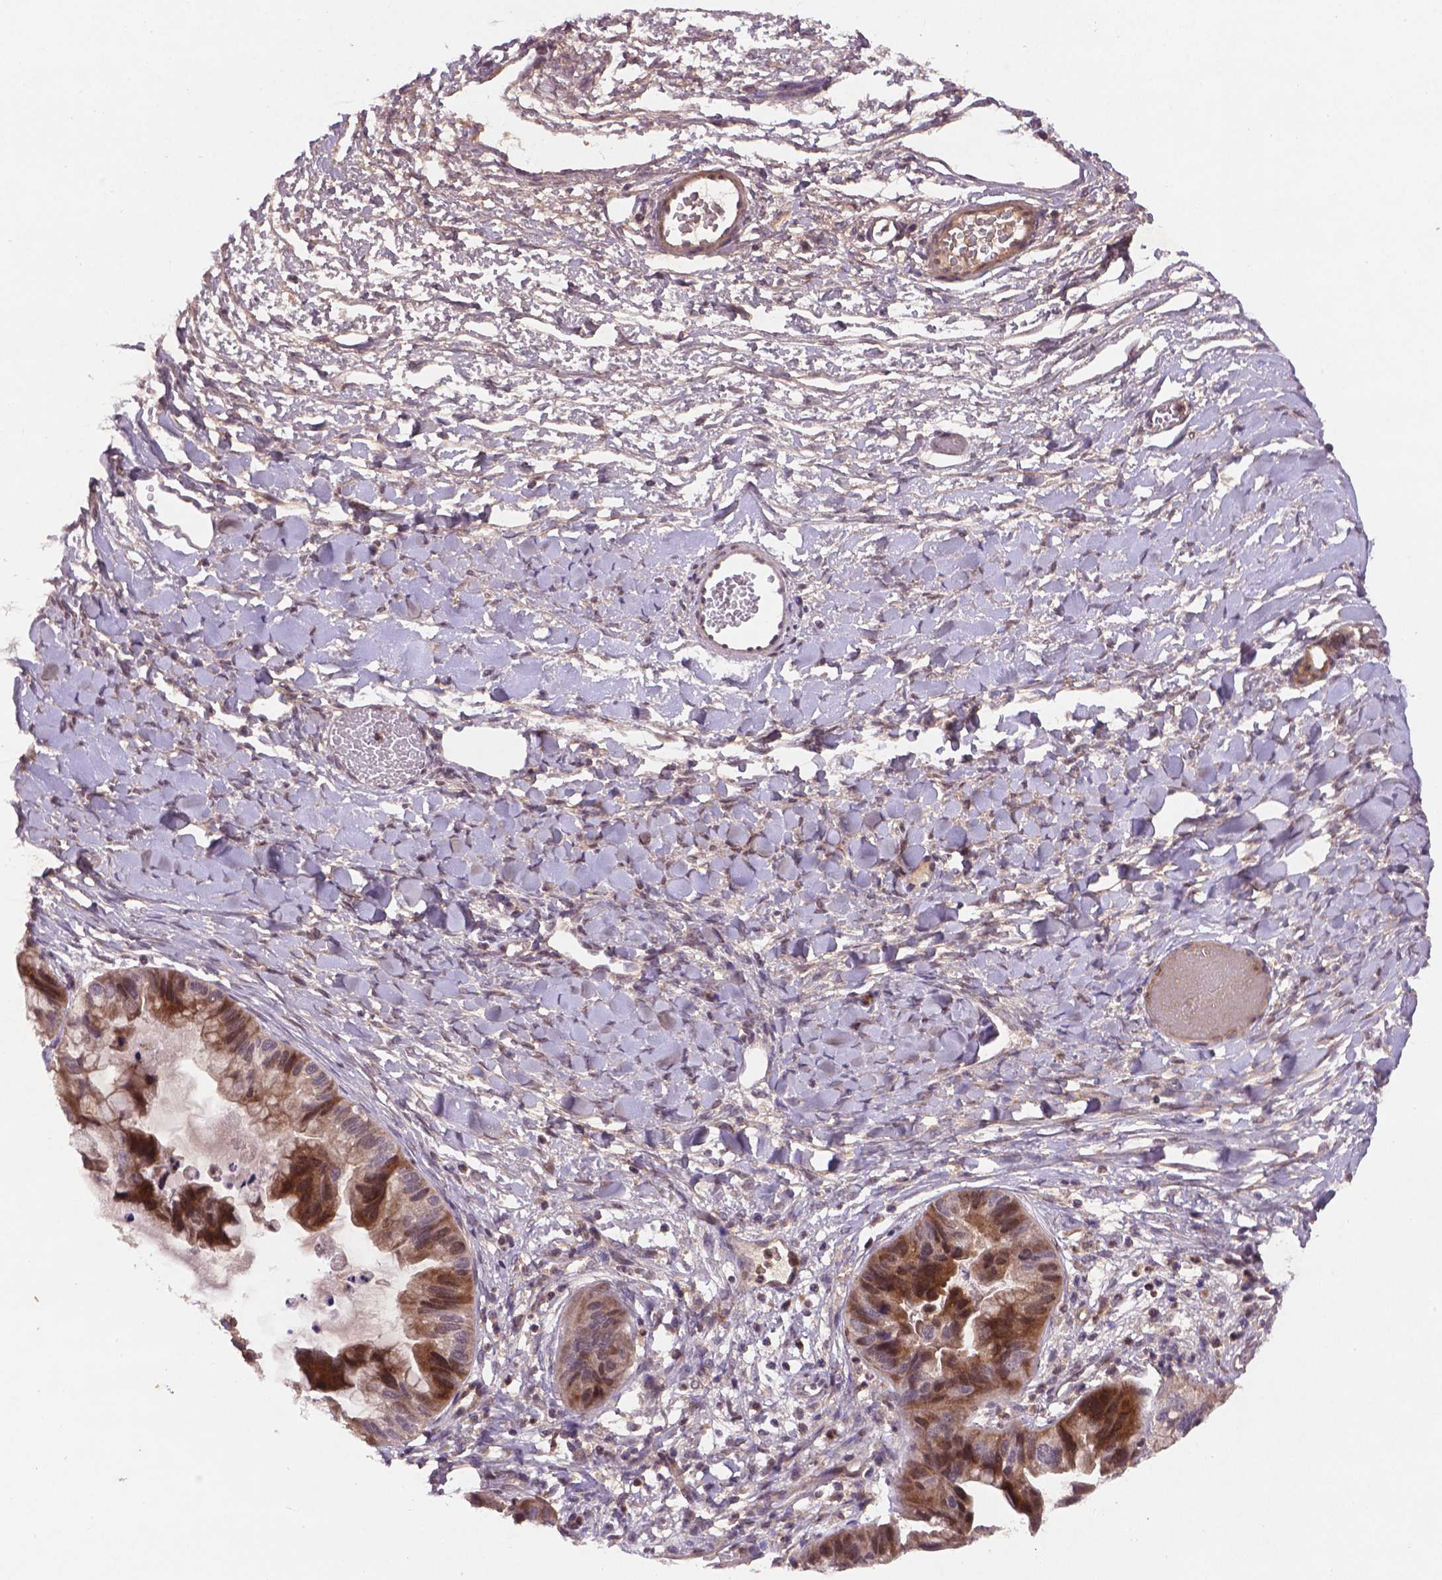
{"staining": {"intensity": "moderate", "quantity": "25%-75%", "location": "cytoplasmic/membranous,nuclear"}, "tissue": "ovarian cancer", "cell_type": "Tumor cells", "image_type": "cancer", "snomed": [{"axis": "morphology", "description": "Cystadenocarcinoma, mucinous, NOS"}, {"axis": "topography", "description": "Ovary"}], "caption": "Protein staining exhibits moderate cytoplasmic/membranous and nuclear expression in about 25%-75% of tumor cells in ovarian mucinous cystadenocarcinoma. (DAB IHC with brightfield microscopy, high magnification).", "gene": "NIPAL2", "patient": {"sex": "female", "age": 76}}